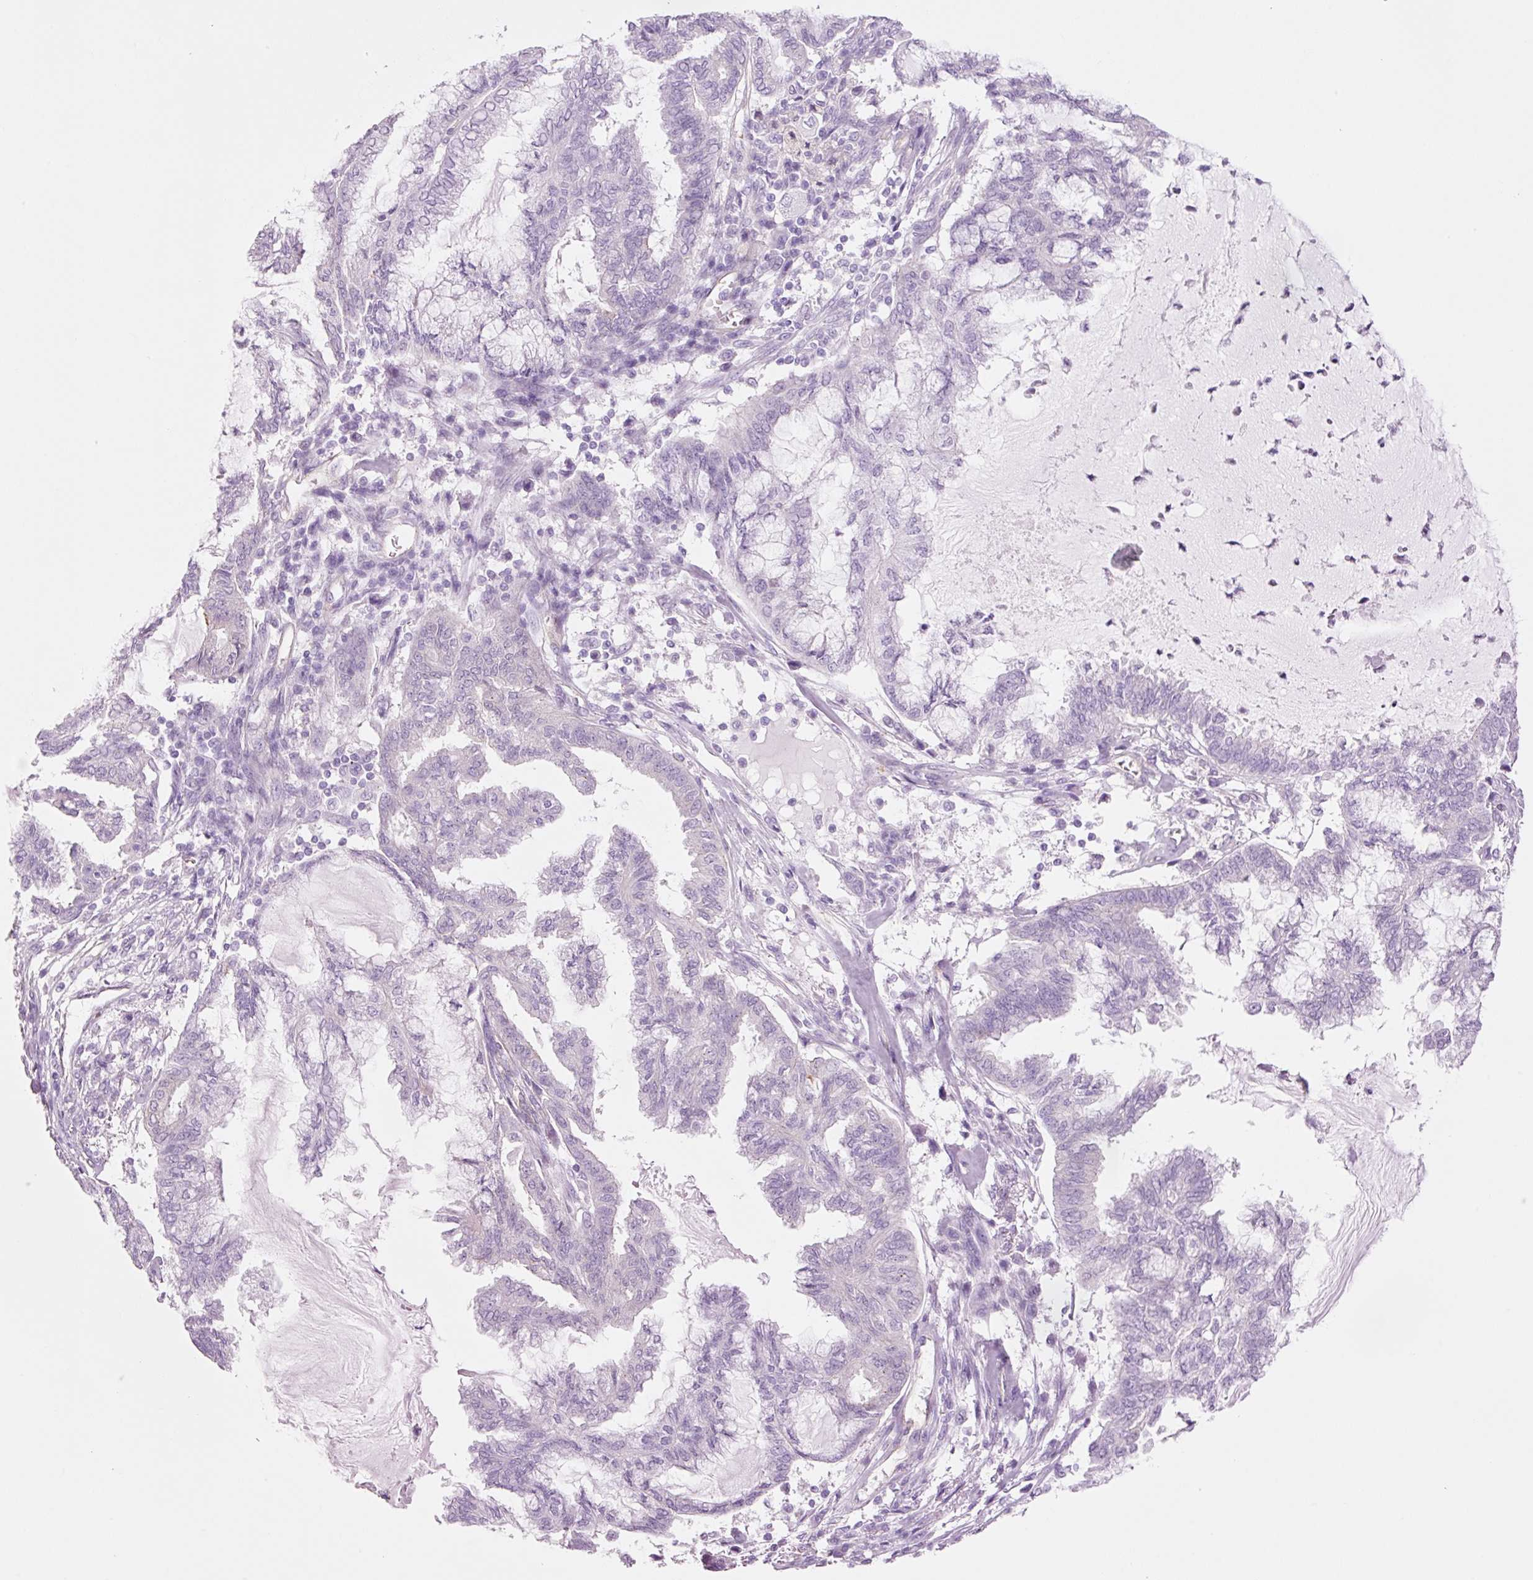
{"staining": {"intensity": "negative", "quantity": "none", "location": "none"}, "tissue": "endometrial cancer", "cell_type": "Tumor cells", "image_type": "cancer", "snomed": [{"axis": "morphology", "description": "Adenocarcinoma, NOS"}, {"axis": "topography", "description": "Endometrium"}], "caption": "Tumor cells are negative for protein expression in human adenocarcinoma (endometrial).", "gene": "HSPA4L", "patient": {"sex": "female", "age": 86}}